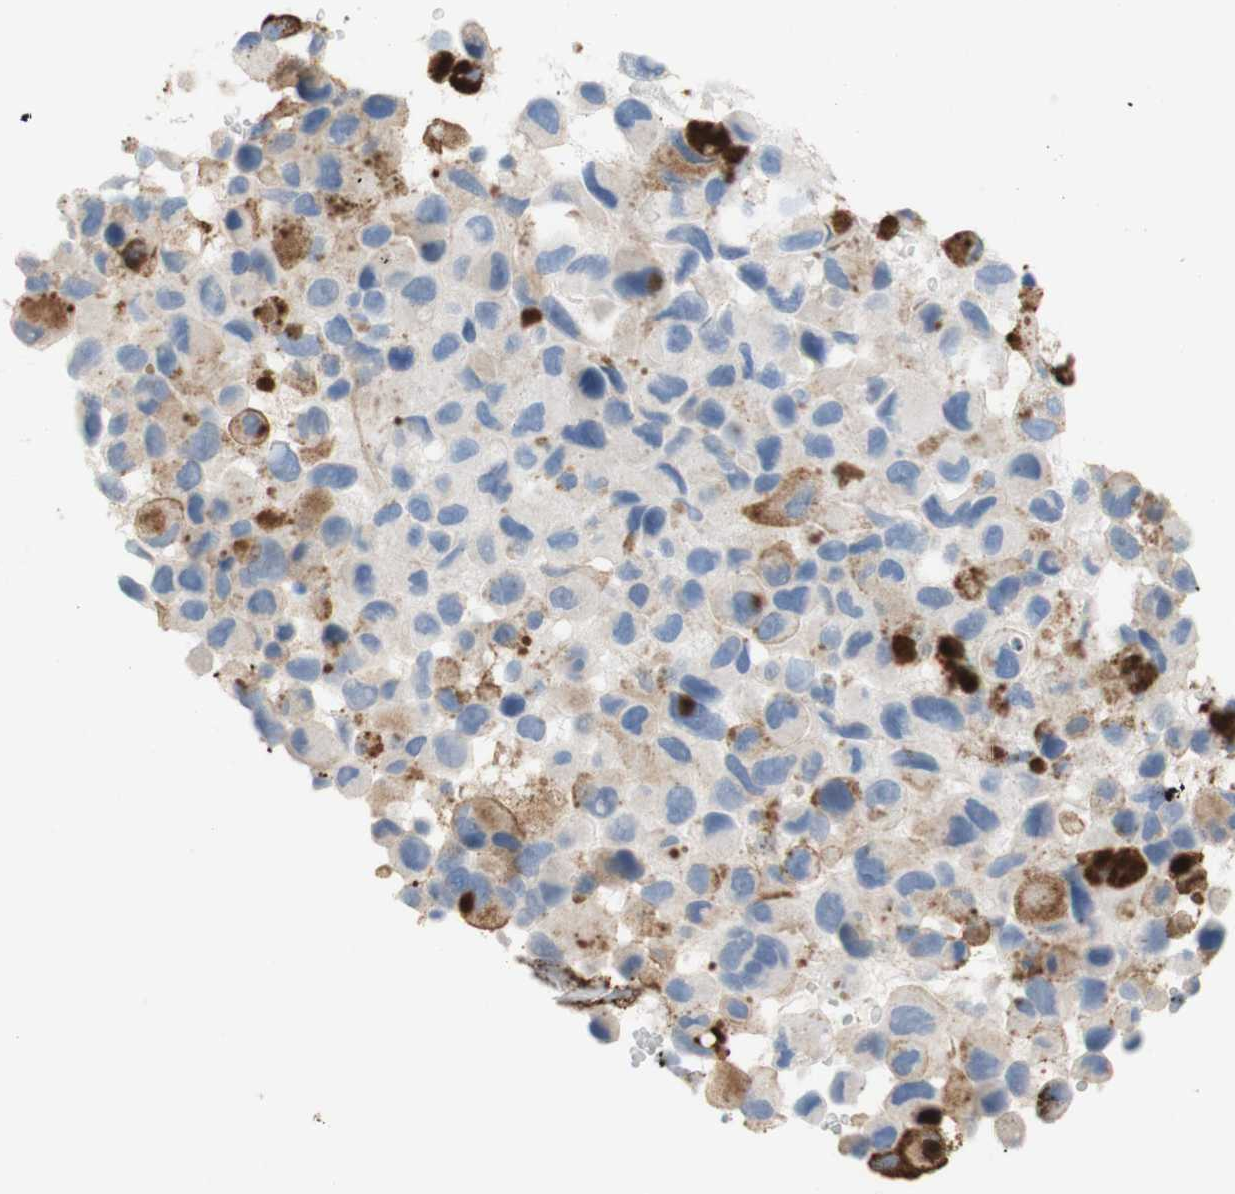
{"staining": {"intensity": "moderate", "quantity": "<25%", "location": "cytoplasmic/membranous"}, "tissue": "melanoma", "cell_type": "Tumor cells", "image_type": "cancer", "snomed": [{"axis": "morphology", "description": "Malignant melanoma, NOS"}, {"axis": "topography", "description": "Skin"}], "caption": "Moderate cytoplasmic/membranous staining for a protein is seen in approximately <25% of tumor cells of melanoma using immunohistochemistry.", "gene": "POLR2J3", "patient": {"sex": "female", "age": 73}}